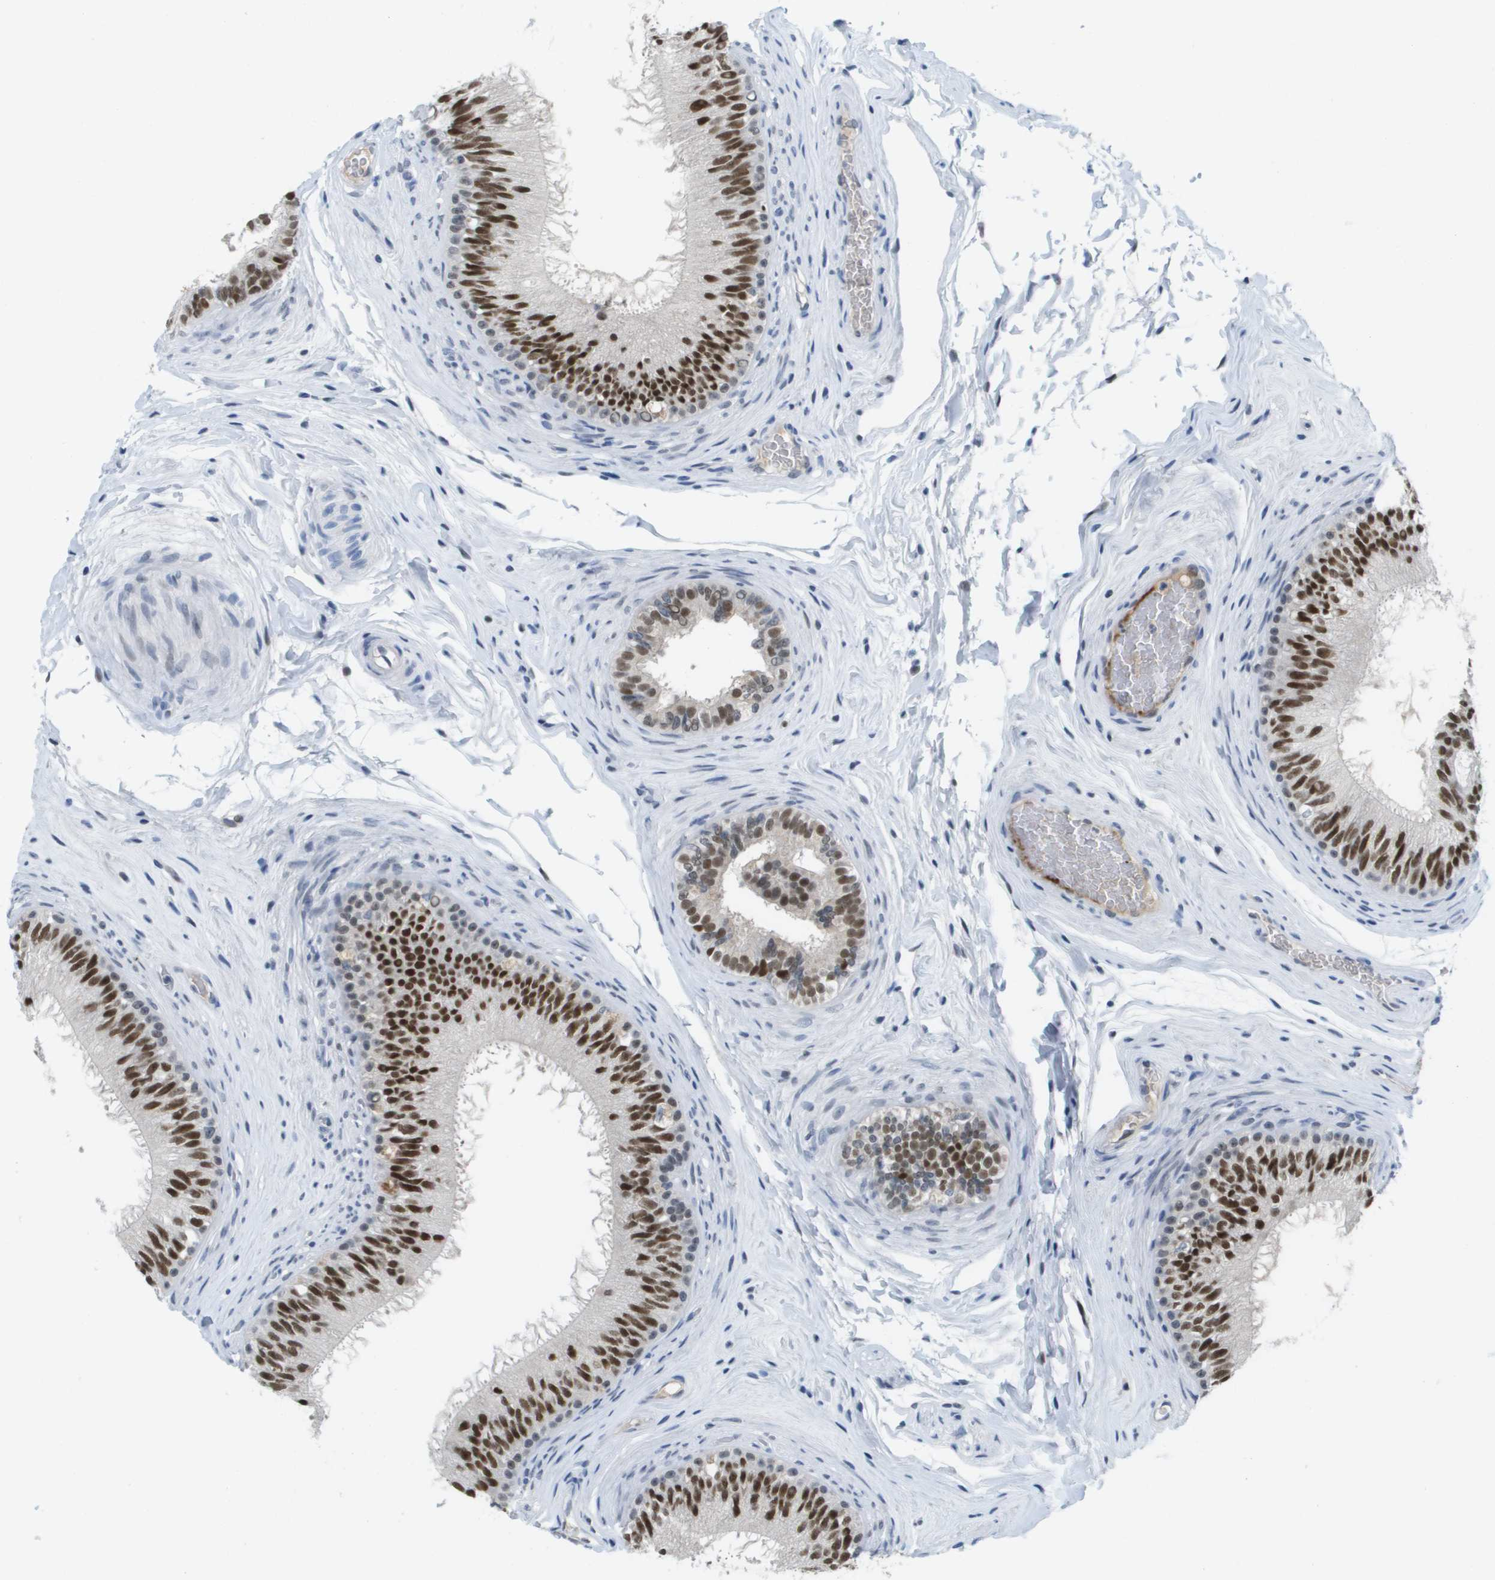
{"staining": {"intensity": "strong", "quantity": ">75%", "location": "nuclear"}, "tissue": "epididymis", "cell_type": "Glandular cells", "image_type": "normal", "snomed": [{"axis": "morphology", "description": "Normal tissue, NOS"}, {"axis": "topography", "description": "Testis"}, {"axis": "topography", "description": "Epididymis"}], "caption": "This micrograph exhibits immunohistochemistry (IHC) staining of unremarkable epididymis, with high strong nuclear expression in about >75% of glandular cells.", "gene": "TP53RK", "patient": {"sex": "male", "age": 36}}